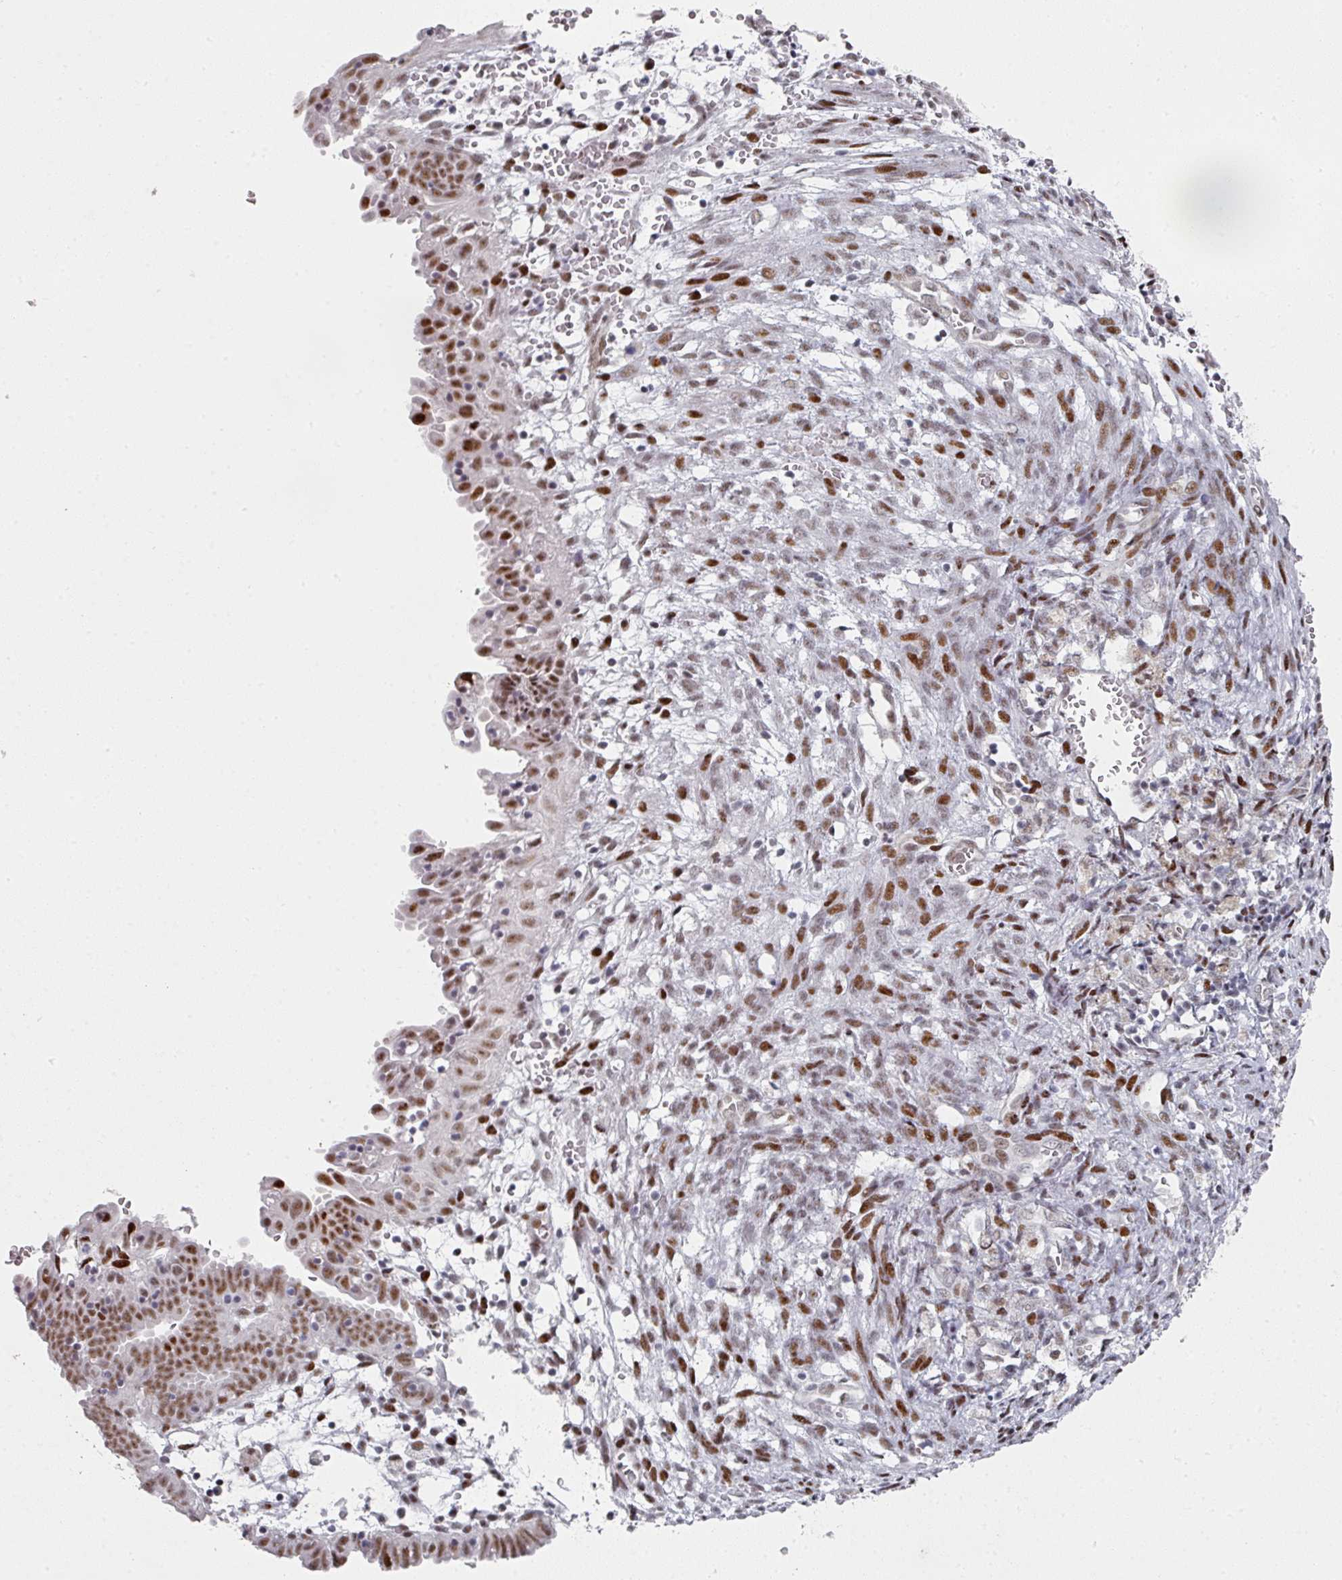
{"staining": {"intensity": "moderate", "quantity": ">75%", "location": "nuclear"}, "tissue": "endometrial cancer", "cell_type": "Tumor cells", "image_type": "cancer", "snomed": [{"axis": "morphology", "description": "Adenocarcinoma, NOS"}, {"axis": "topography", "description": "Endometrium"}], "caption": "Tumor cells show moderate nuclear expression in approximately >75% of cells in endometrial cancer.", "gene": "SF3B5", "patient": {"sex": "female", "age": 79}}